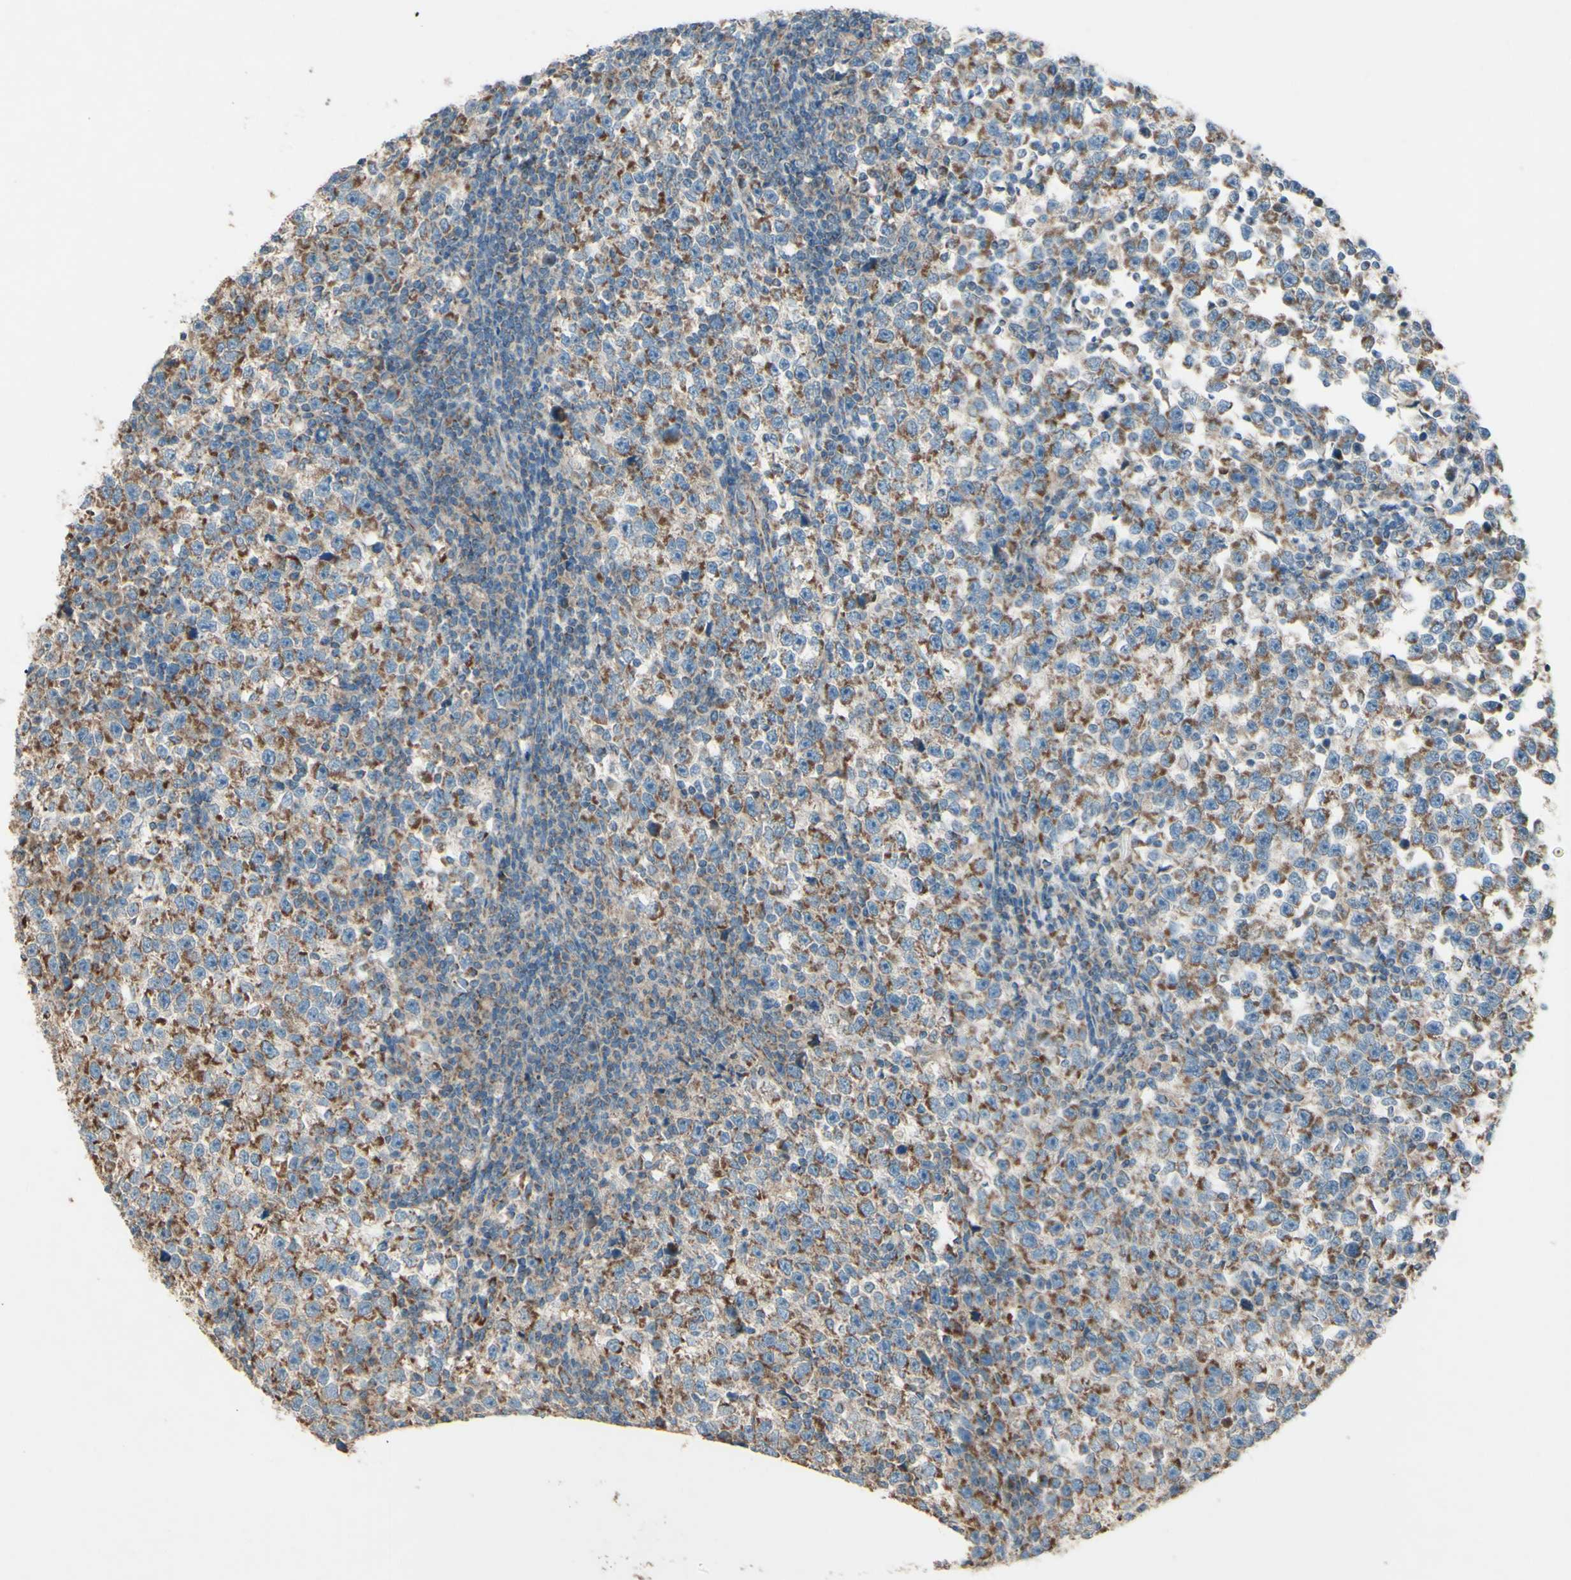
{"staining": {"intensity": "moderate", "quantity": ">75%", "location": "cytoplasmic/membranous"}, "tissue": "testis cancer", "cell_type": "Tumor cells", "image_type": "cancer", "snomed": [{"axis": "morphology", "description": "Seminoma, NOS"}, {"axis": "topography", "description": "Testis"}], "caption": "A brown stain labels moderate cytoplasmic/membranous staining of a protein in testis seminoma tumor cells.", "gene": "RHOT1", "patient": {"sex": "male", "age": 43}}